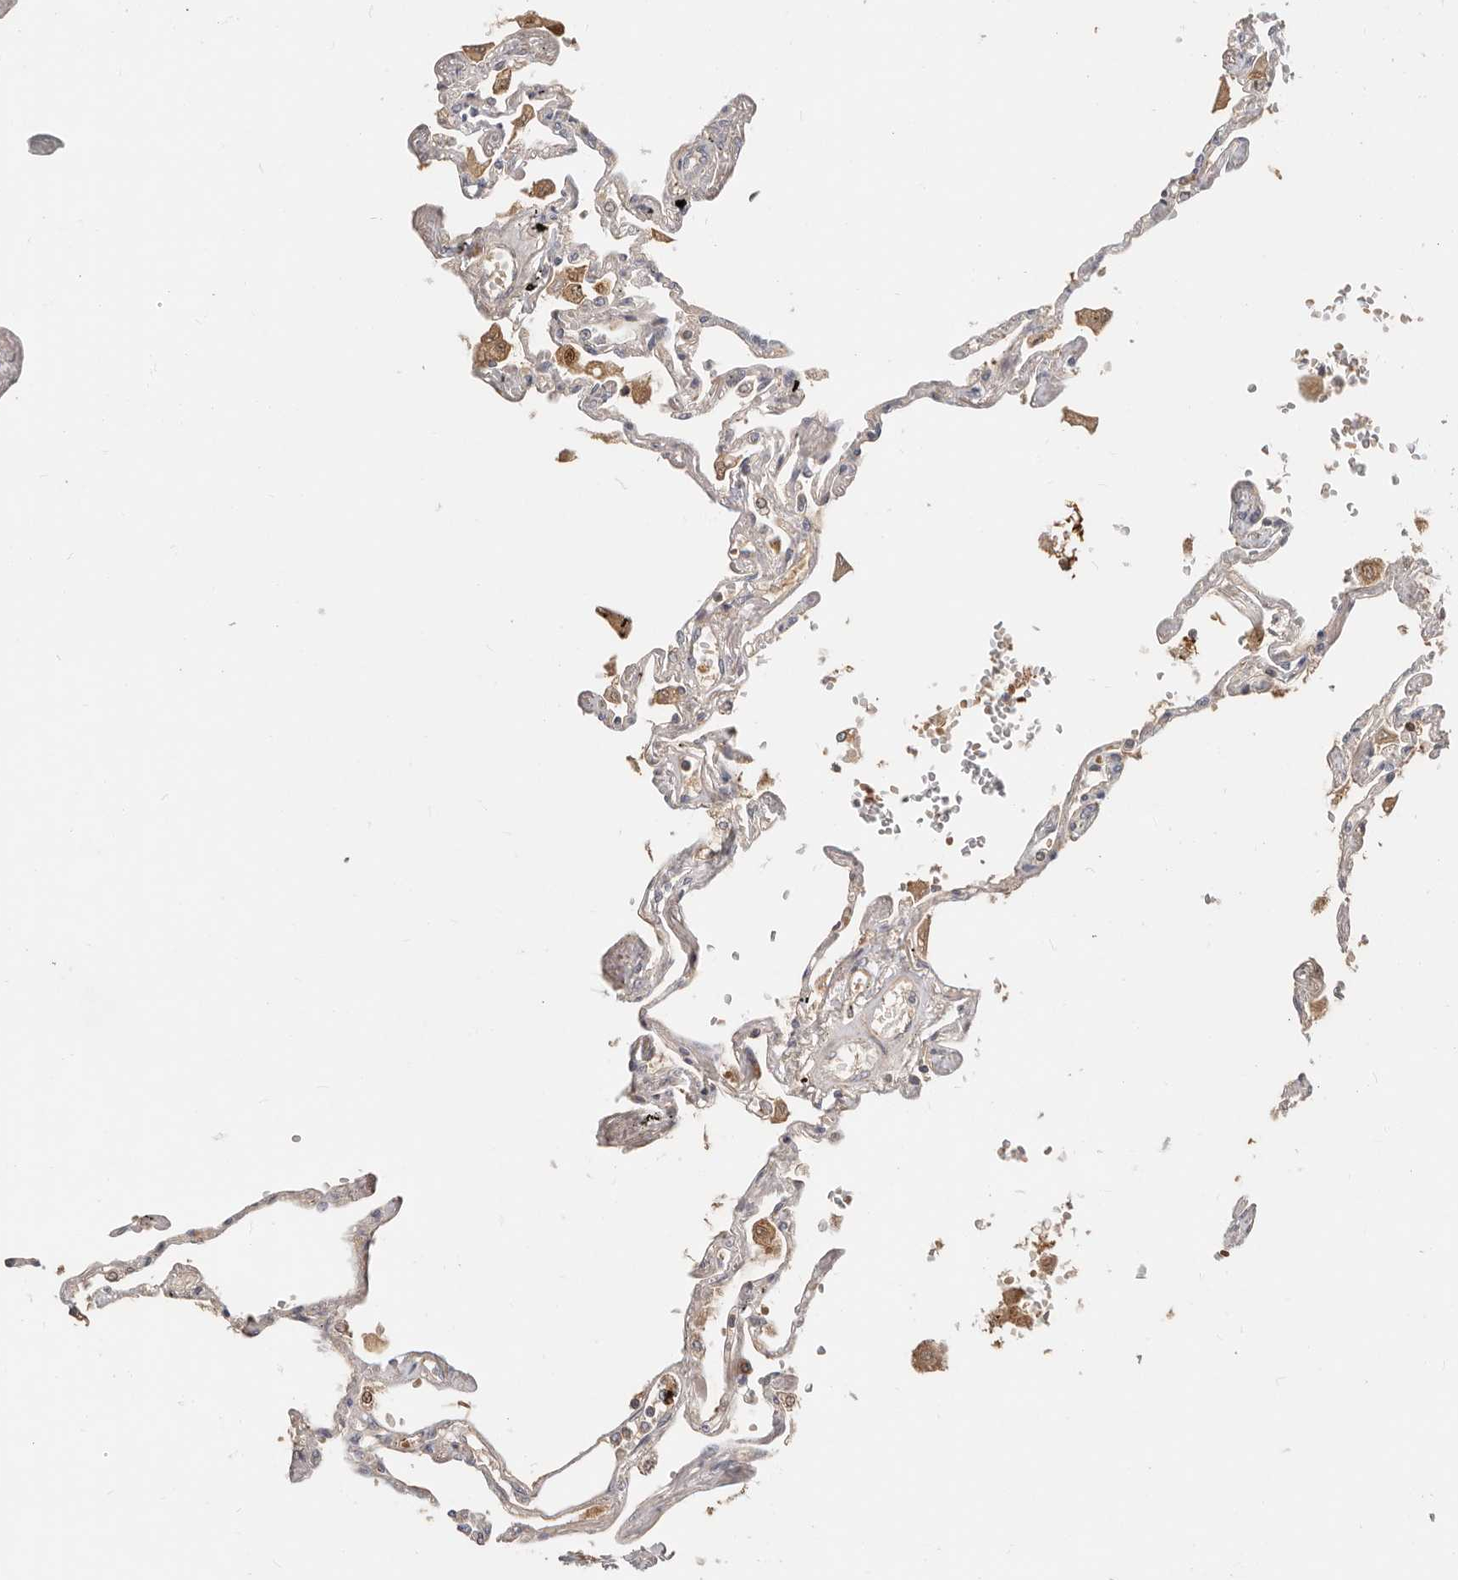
{"staining": {"intensity": "negative", "quantity": "none", "location": "none"}, "tissue": "lung", "cell_type": "Alveolar cells", "image_type": "normal", "snomed": [{"axis": "morphology", "description": "Normal tissue, NOS"}, {"axis": "topography", "description": "Lung"}], "caption": "Image shows no significant protein positivity in alveolar cells of benign lung. The staining is performed using DAB brown chromogen with nuclei counter-stained in using hematoxylin.", "gene": "MTFR2", "patient": {"sex": "female", "age": 67}}